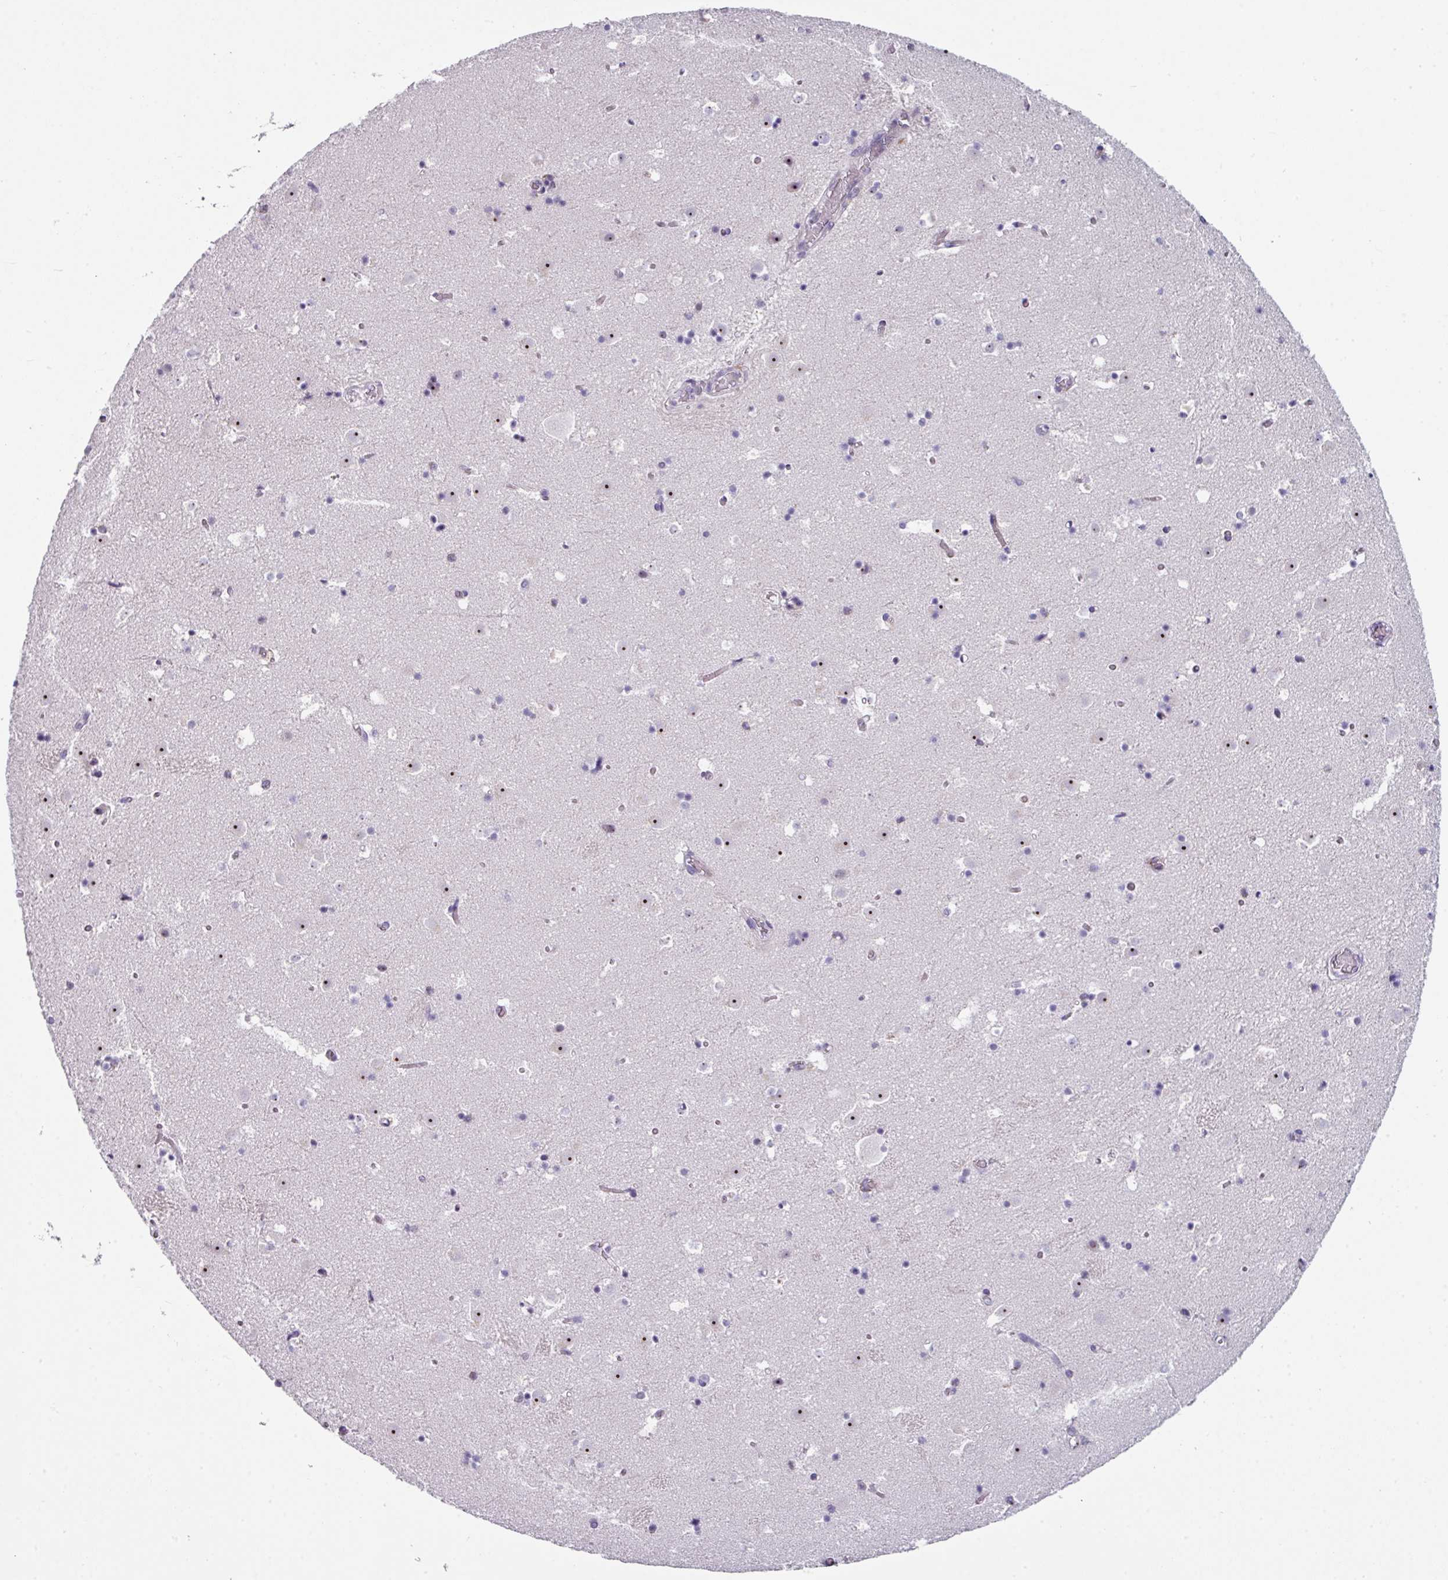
{"staining": {"intensity": "negative", "quantity": "none", "location": "none"}, "tissue": "caudate", "cell_type": "Glial cells", "image_type": "normal", "snomed": [{"axis": "morphology", "description": "Normal tissue, NOS"}, {"axis": "topography", "description": "Lateral ventricle wall"}], "caption": "Immunohistochemical staining of normal human caudate displays no significant staining in glial cells.", "gene": "BMS1", "patient": {"sex": "male", "age": 25}}